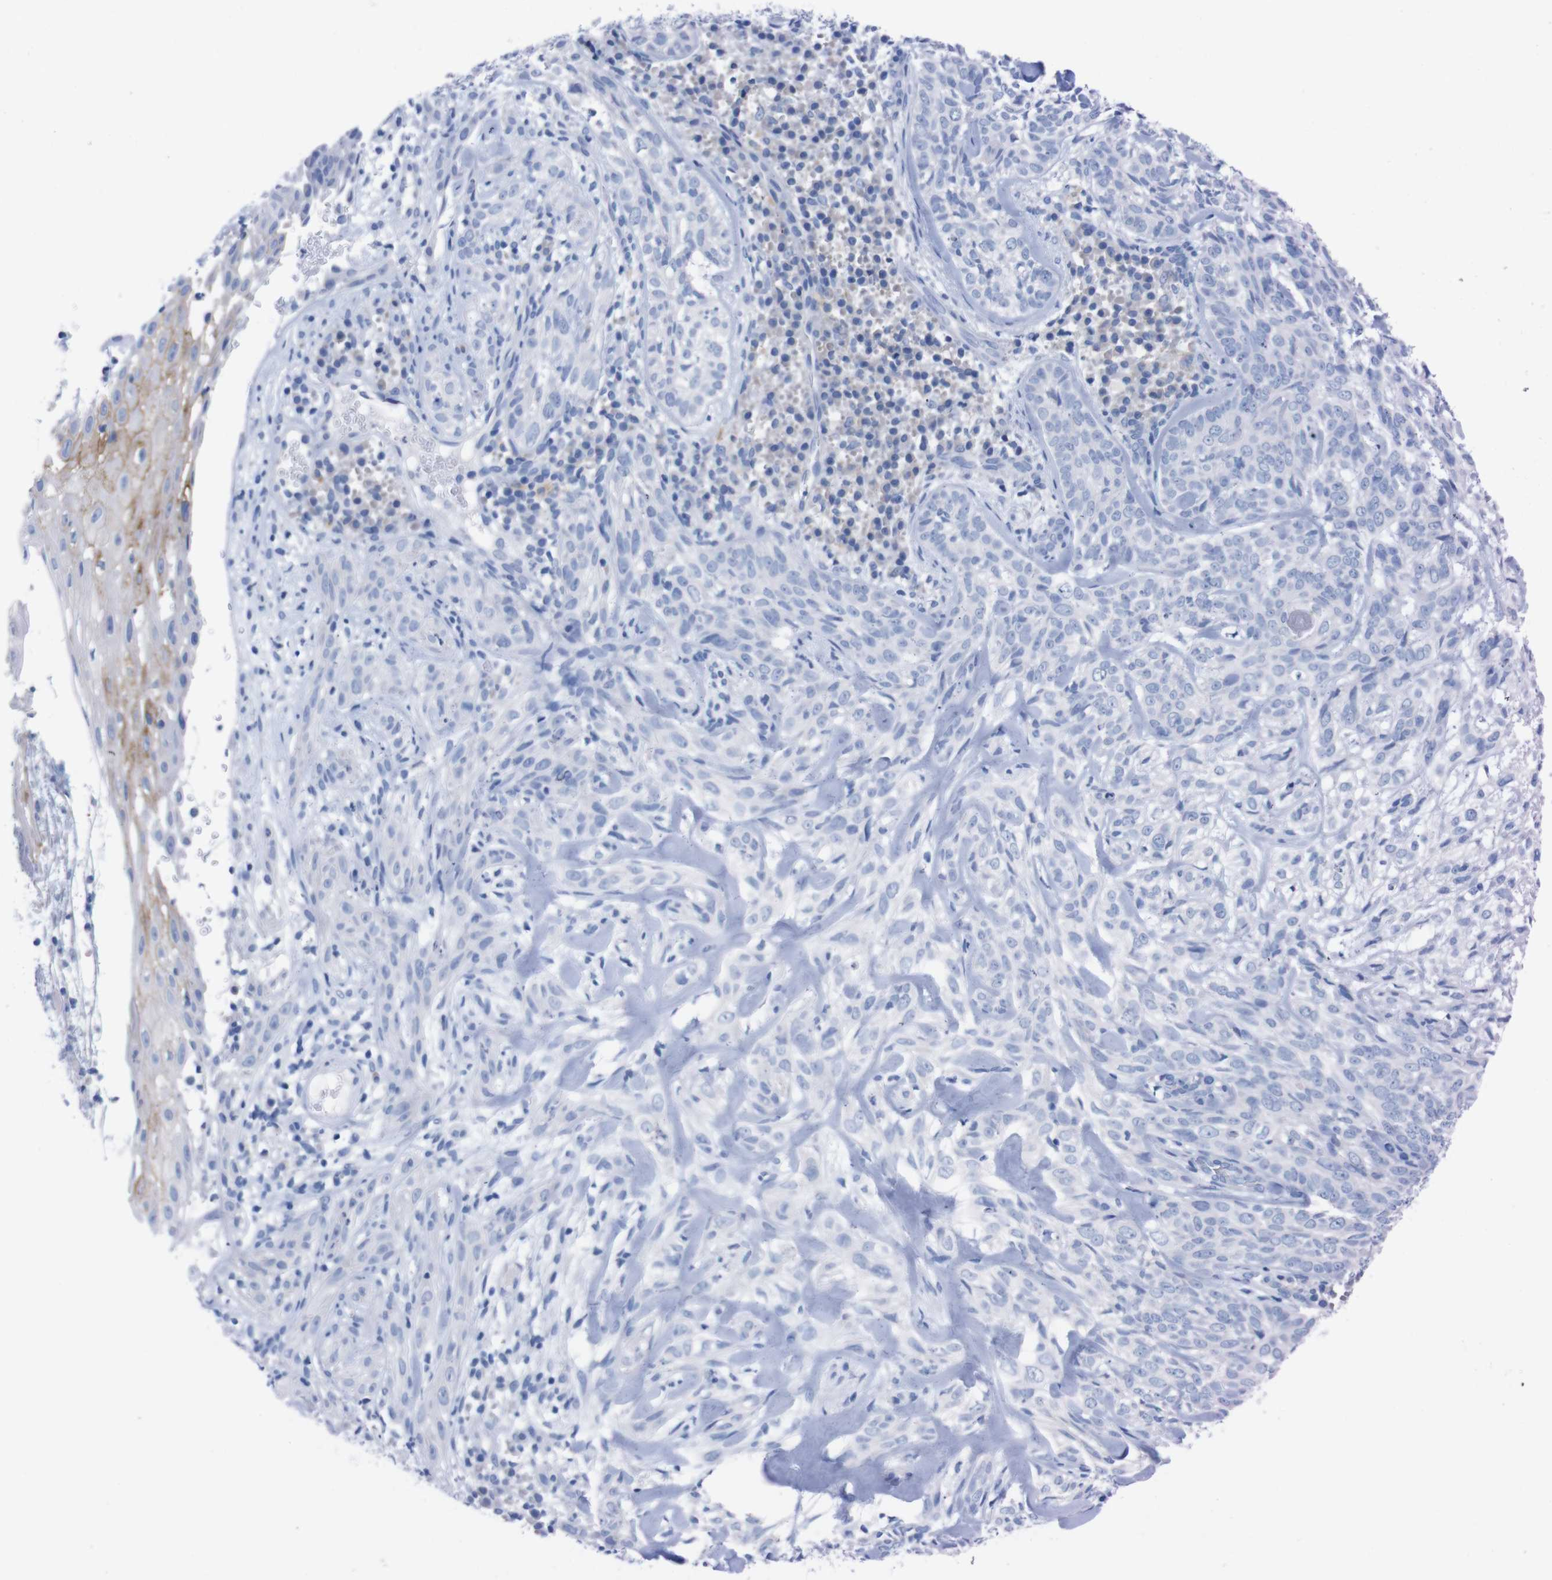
{"staining": {"intensity": "negative", "quantity": "none", "location": "none"}, "tissue": "skin cancer", "cell_type": "Tumor cells", "image_type": "cancer", "snomed": [{"axis": "morphology", "description": "Basal cell carcinoma"}, {"axis": "topography", "description": "Skin"}], "caption": "A micrograph of skin cancer (basal cell carcinoma) stained for a protein reveals no brown staining in tumor cells. (DAB IHC visualized using brightfield microscopy, high magnification).", "gene": "TMEM243", "patient": {"sex": "male", "age": 72}}